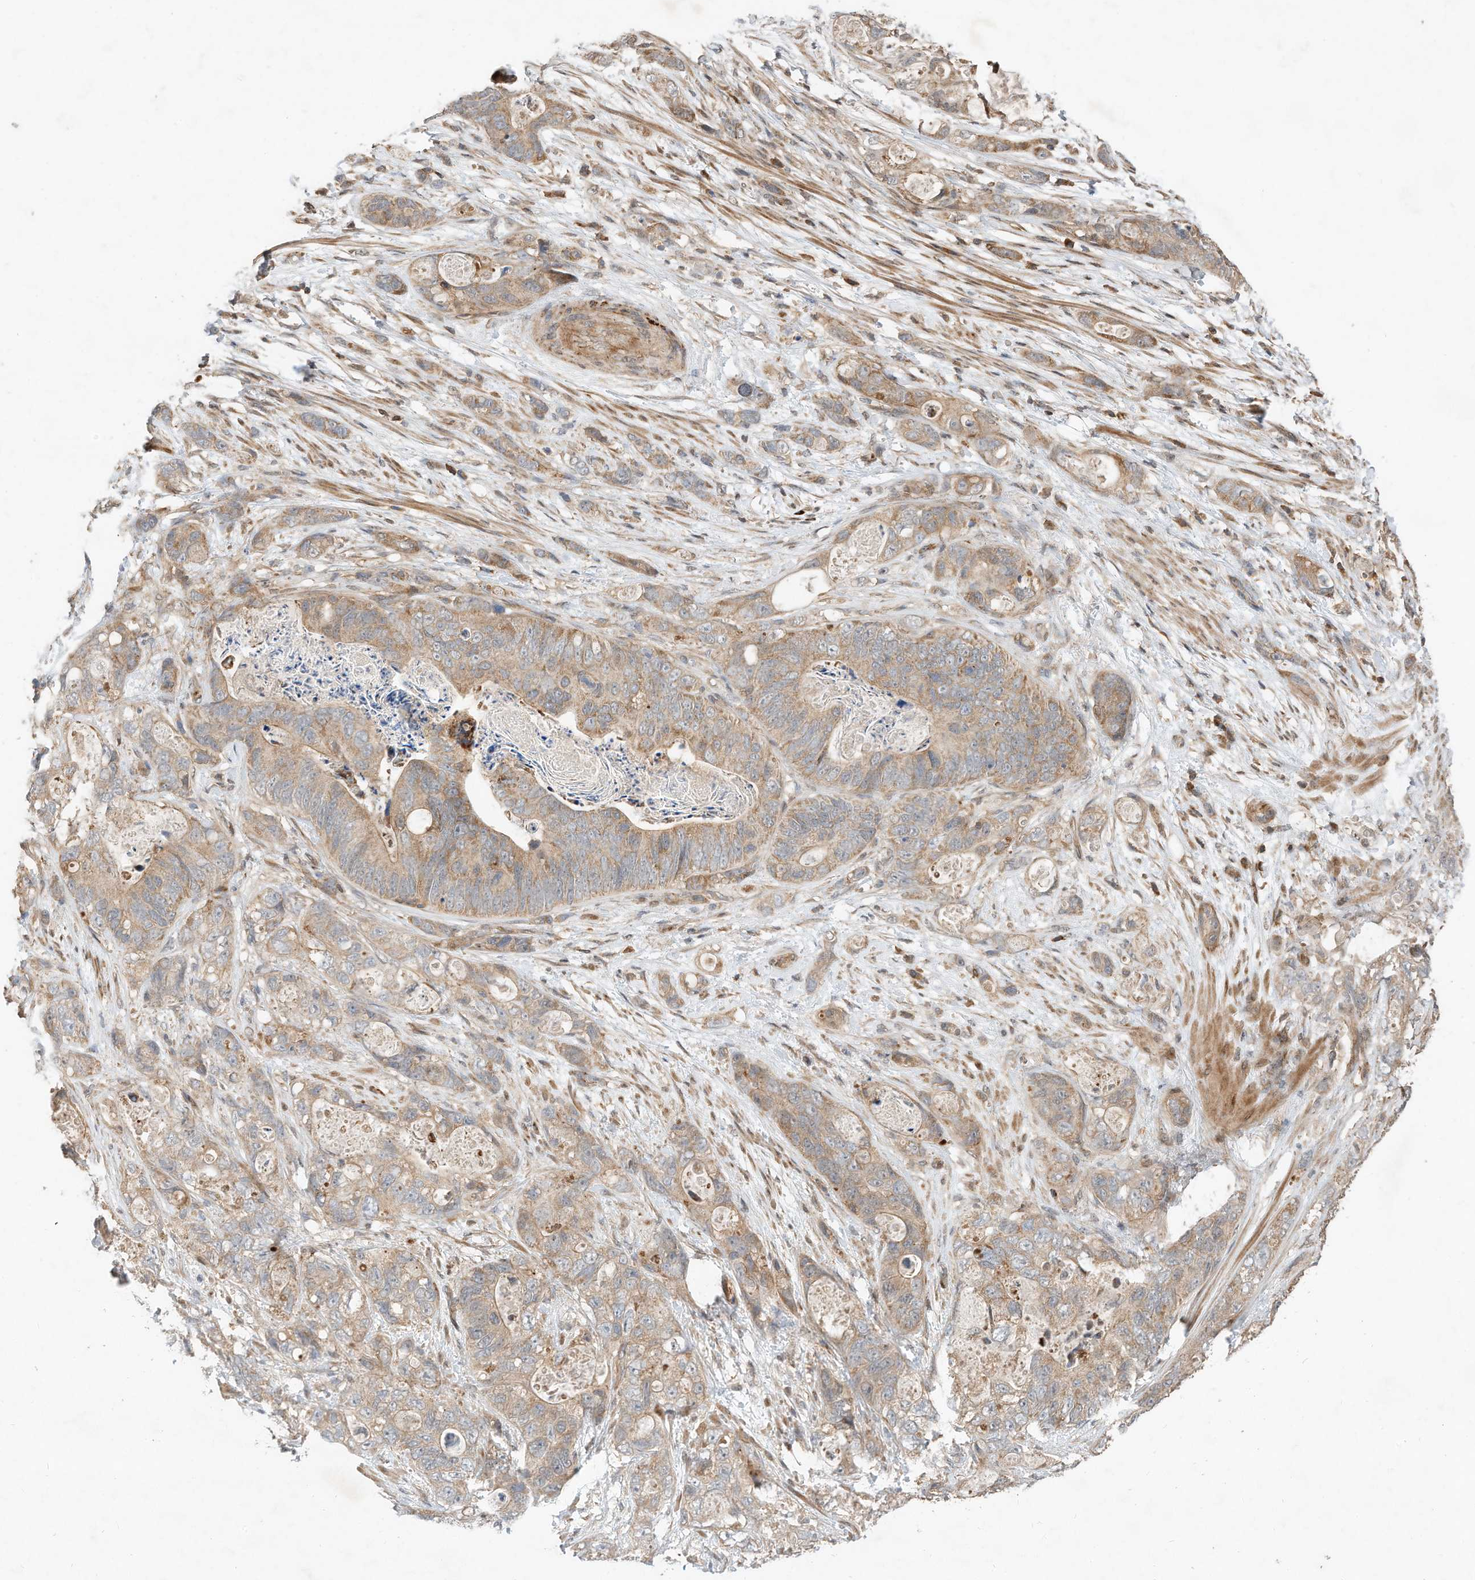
{"staining": {"intensity": "moderate", "quantity": "25%-75%", "location": "cytoplasmic/membranous"}, "tissue": "stomach cancer", "cell_type": "Tumor cells", "image_type": "cancer", "snomed": [{"axis": "morphology", "description": "Normal tissue, NOS"}, {"axis": "morphology", "description": "Adenocarcinoma, NOS"}, {"axis": "topography", "description": "Stomach"}], "caption": "Stomach adenocarcinoma tissue exhibits moderate cytoplasmic/membranous positivity in about 25%-75% of tumor cells, visualized by immunohistochemistry.", "gene": "CPAMD8", "patient": {"sex": "female", "age": 89}}